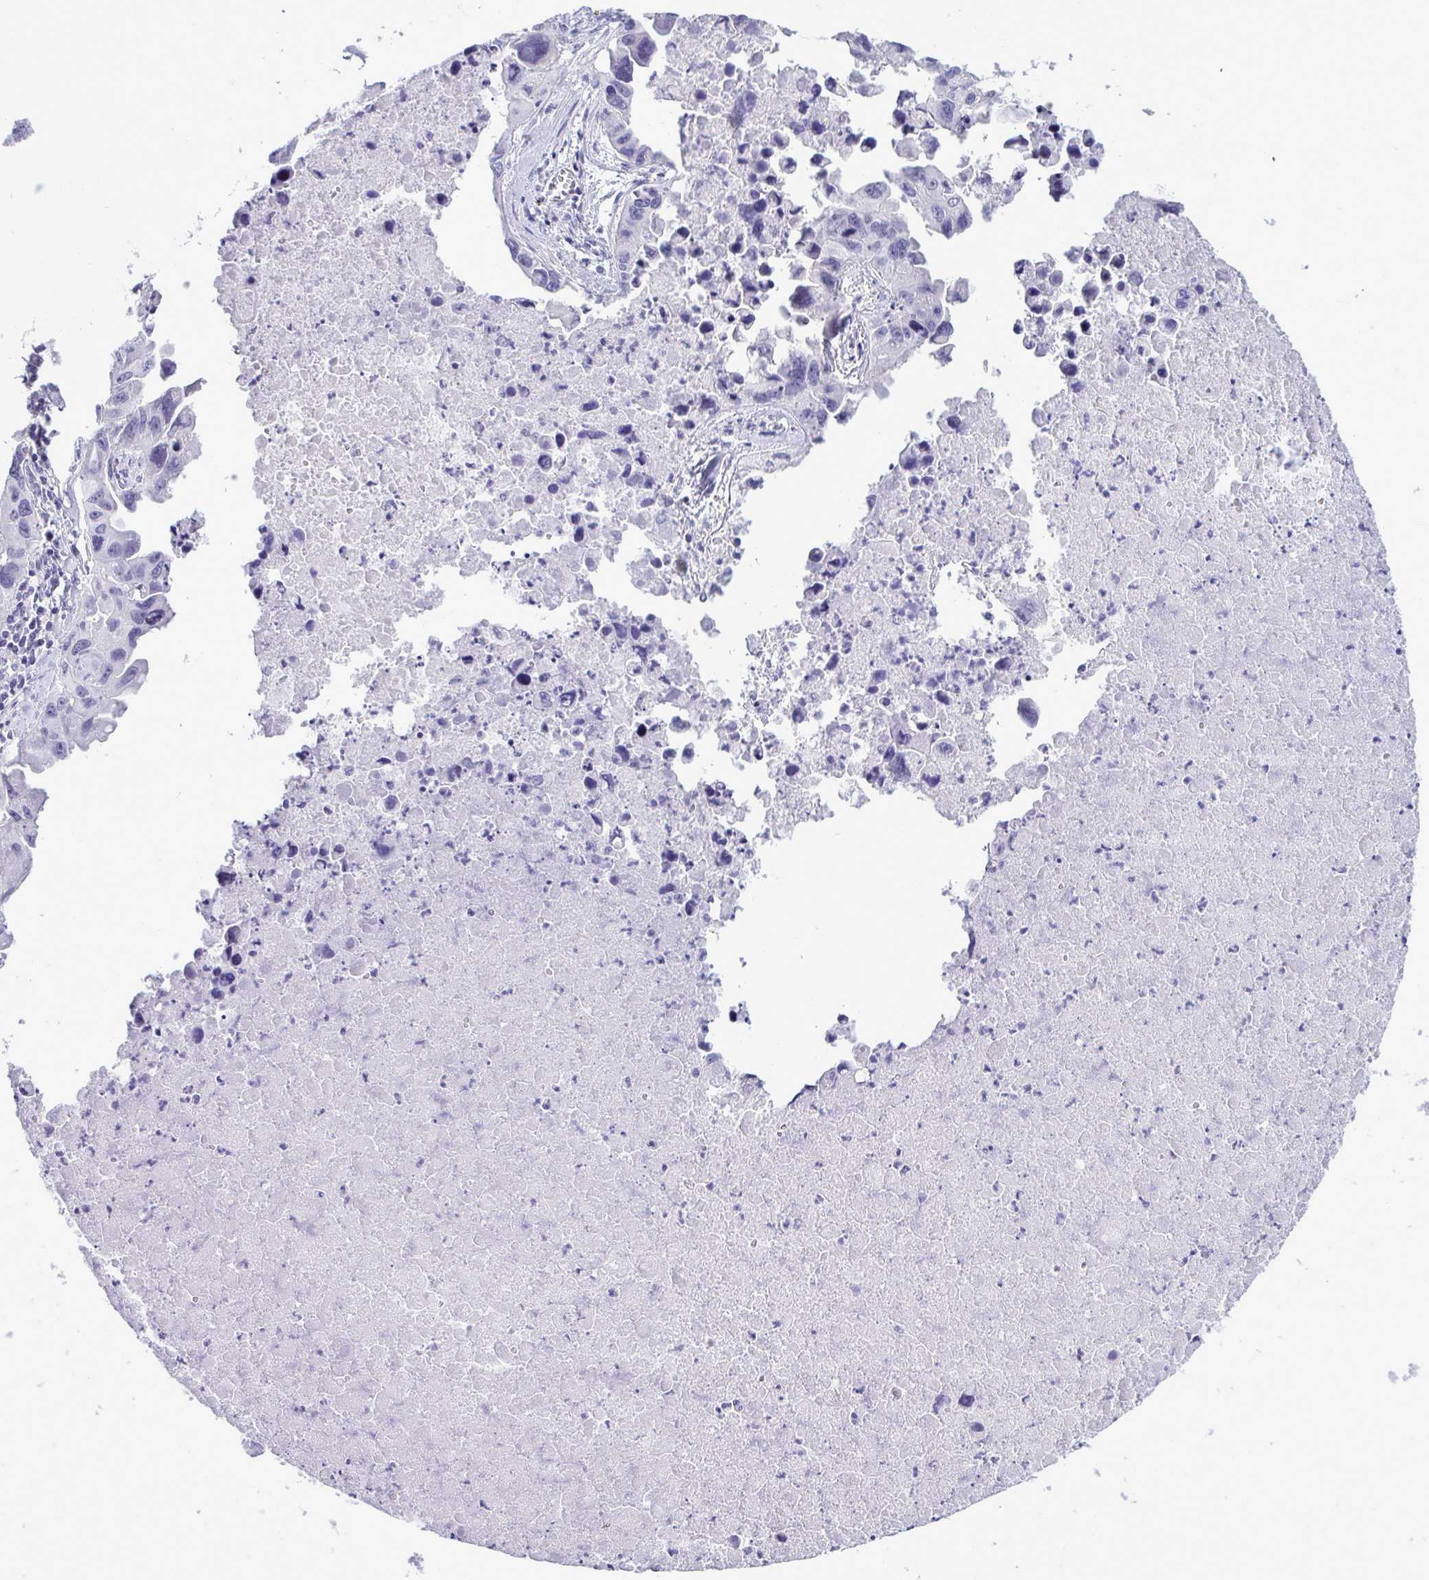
{"staining": {"intensity": "negative", "quantity": "none", "location": "none"}, "tissue": "lung cancer", "cell_type": "Tumor cells", "image_type": "cancer", "snomed": [{"axis": "morphology", "description": "Adenocarcinoma, NOS"}, {"axis": "topography", "description": "Lymph node"}, {"axis": "topography", "description": "Lung"}], "caption": "Tumor cells are negative for brown protein staining in lung cancer.", "gene": "PRM2", "patient": {"sex": "male", "age": 64}}